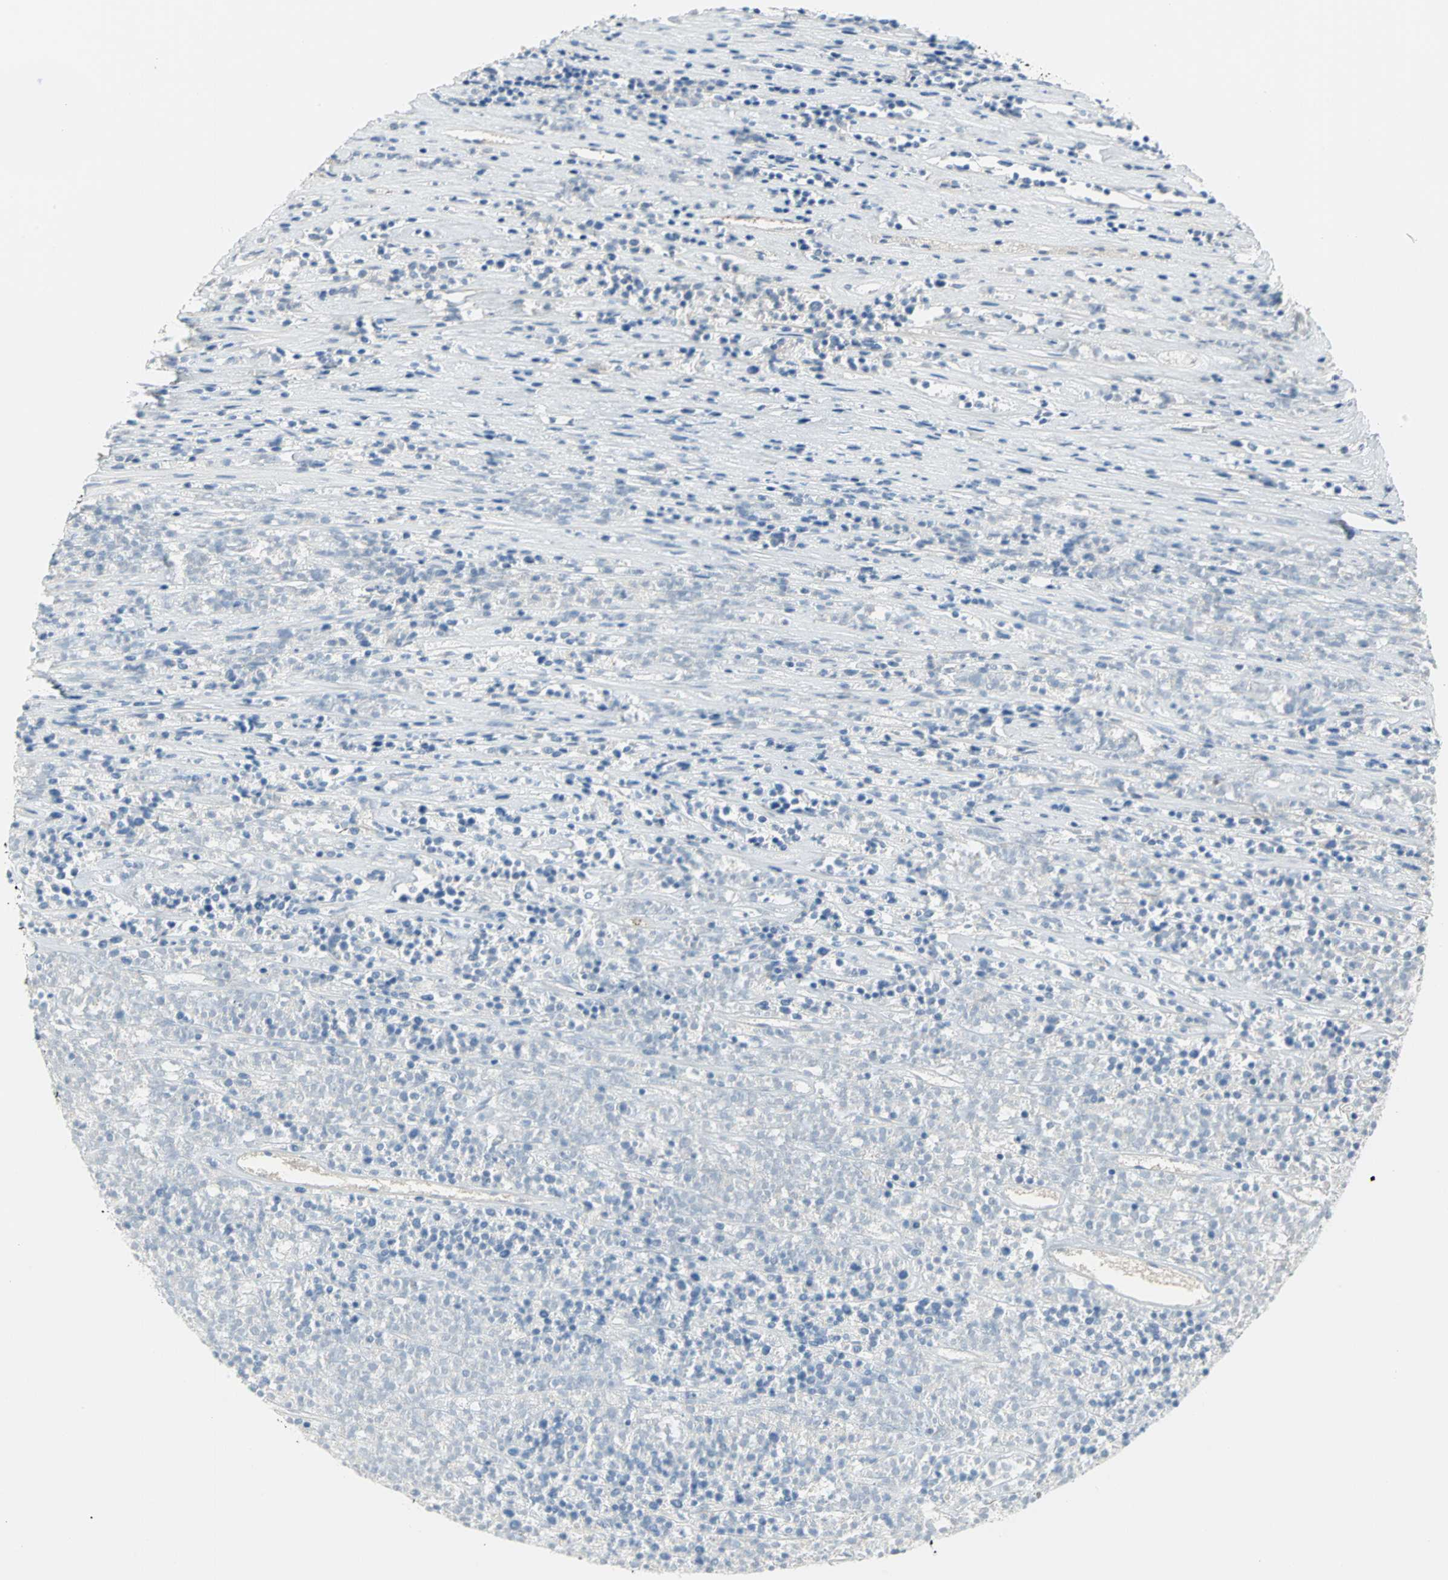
{"staining": {"intensity": "negative", "quantity": "none", "location": "none"}, "tissue": "lymphoma", "cell_type": "Tumor cells", "image_type": "cancer", "snomed": [{"axis": "morphology", "description": "Malignant lymphoma, non-Hodgkin's type, High grade"}, {"axis": "topography", "description": "Lymph node"}], "caption": "Protein analysis of lymphoma displays no significant expression in tumor cells.", "gene": "ALOX15", "patient": {"sex": "female", "age": 73}}